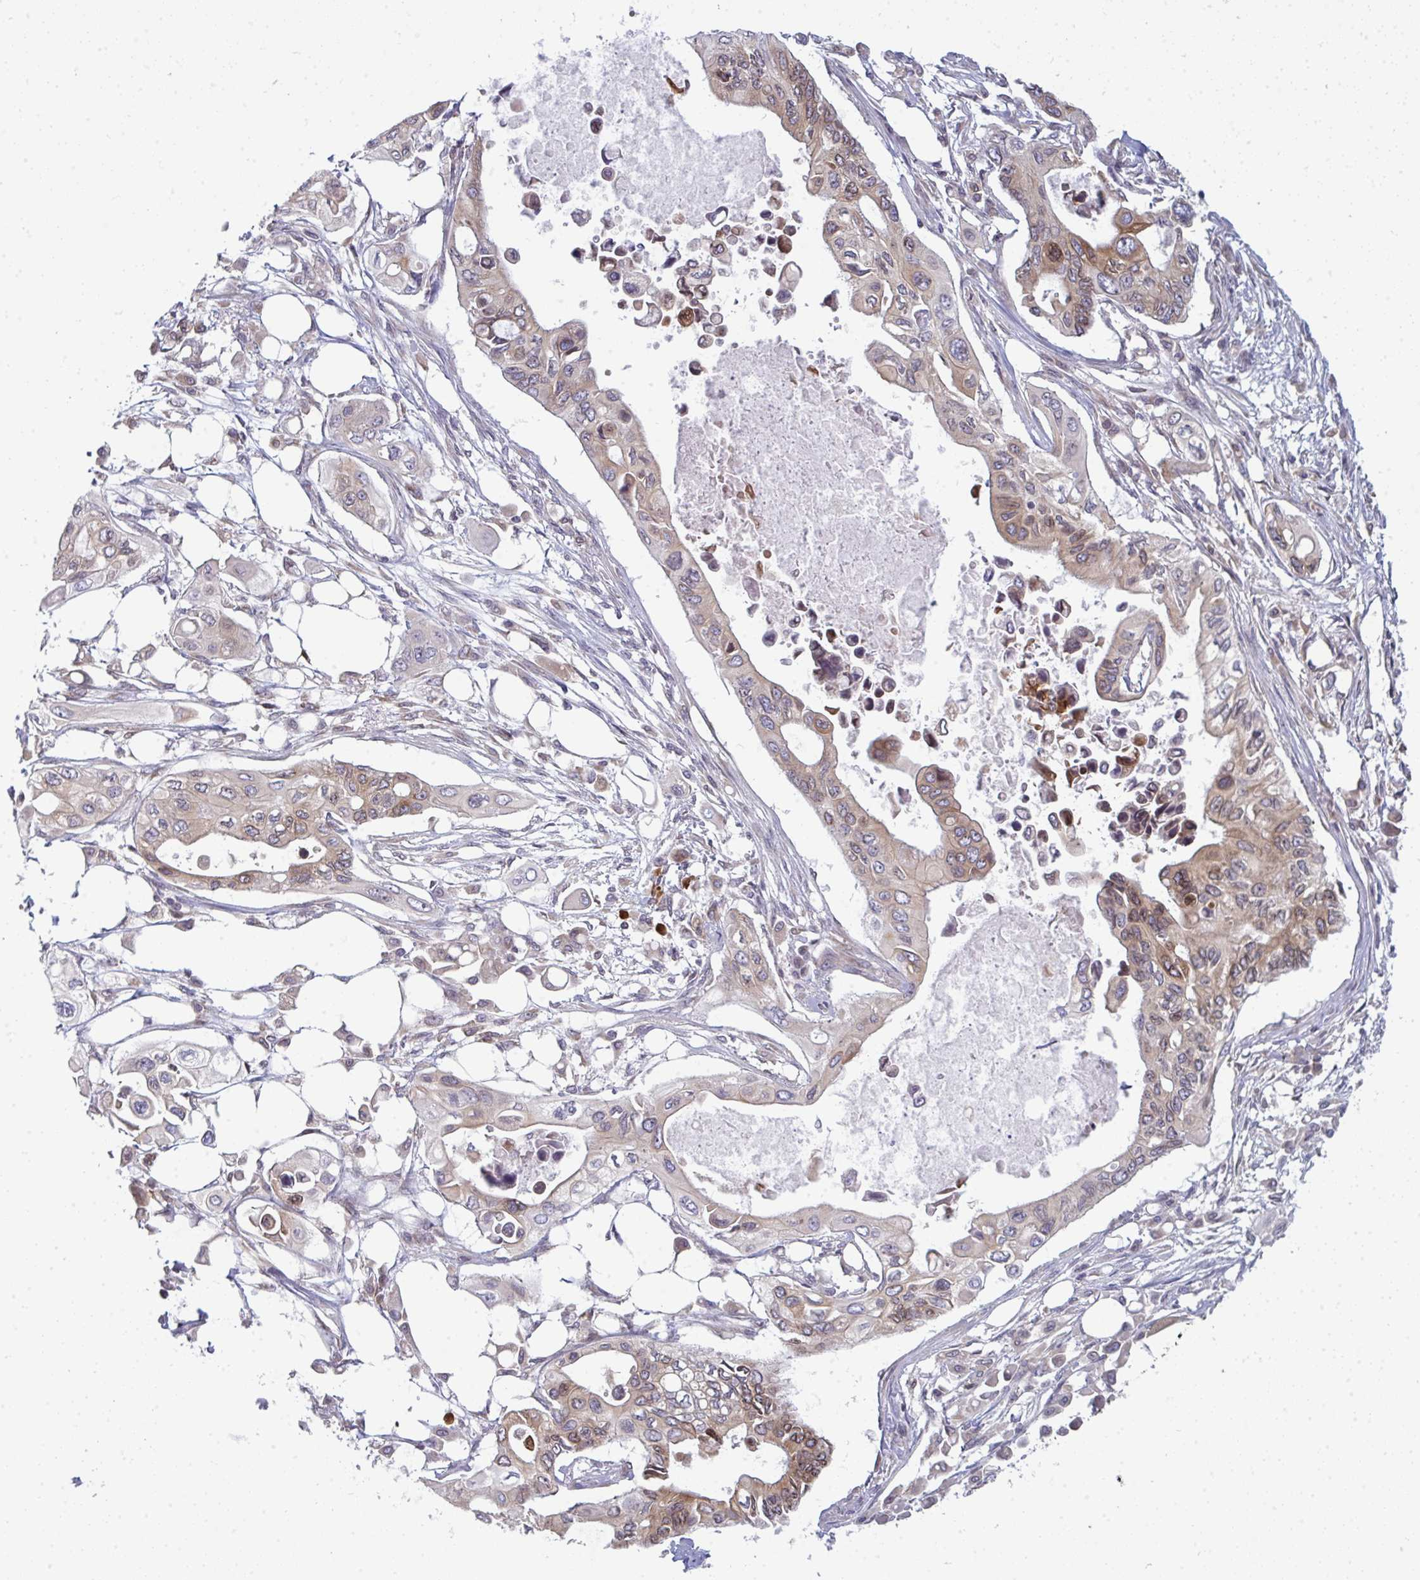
{"staining": {"intensity": "weak", "quantity": ">75%", "location": "cytoplasmic/membranous"}, "tissue": "pancreatic cancer", "cell_type": "Tumor cells", "image_type": "cancer", "snomed": [{"axis": "morphology", "description": "Adenocarcinoma, NOS"}, {"axis": "topography", "description": "Pancreas"}], "caption": "About >75% of tumor cells in adenocarcinoma (pancreatic) show weak cytoplasmic/membranous protein staining as visualized by brown immunohistochemical staining.", "gene": "LYSMD4", "patient": {"sex": "female", "age": 63}}